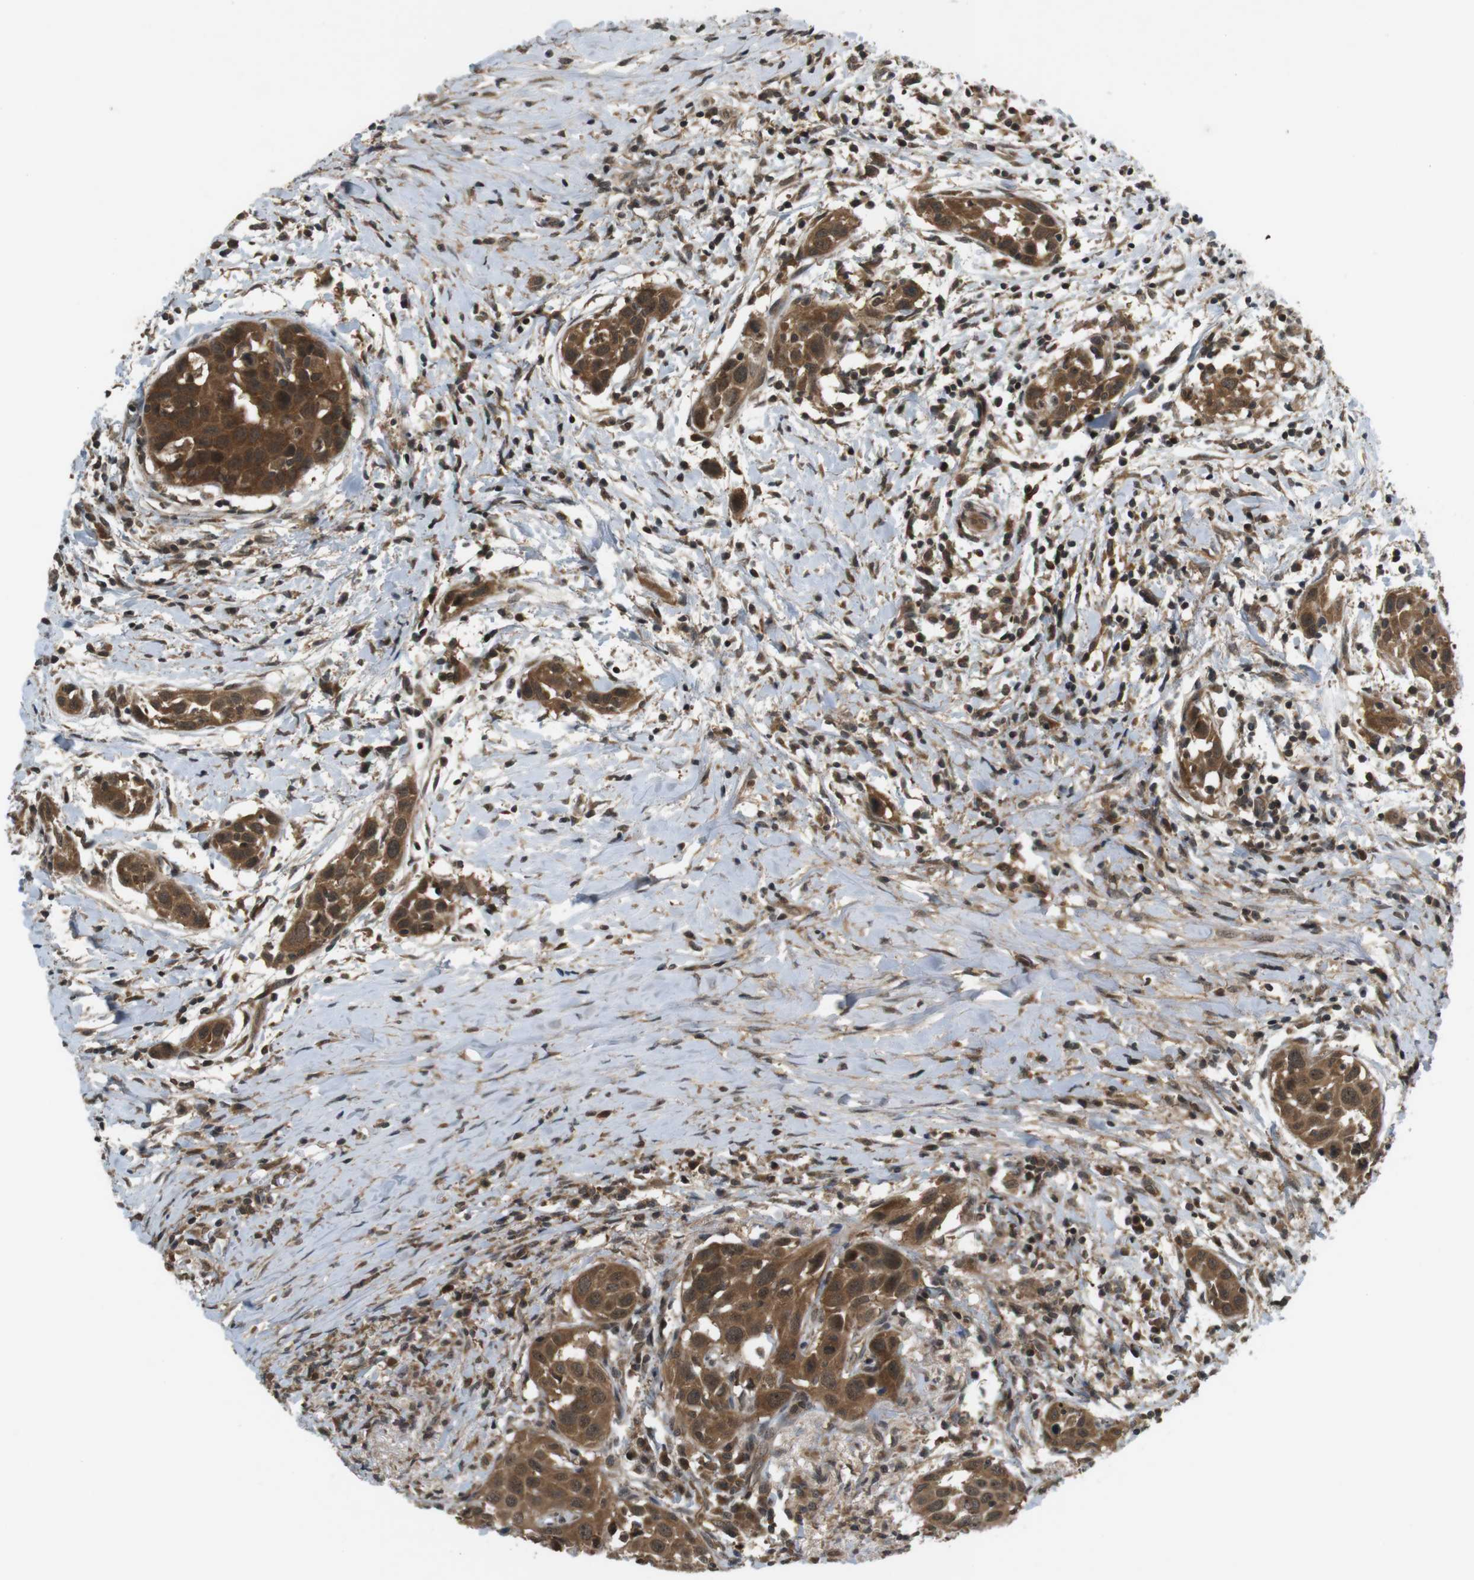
{"staining": {"intensity": "strong", "quantity": ">75%", "location": "cytoplasmic/membranous"}, "tissue": "head and neck cancer", "cell_type": "Tumor cells", "image_type": "cancer", "snomed": [{"axis": "morphology", "description": "Squamous cell carcinoma, NOS"}, {"axis": "topography", "description": "Oral tissue"}, {"axis": "topography", "description": "Head-Neck"}], "caption": "Human head and neck cancer (squamous cell carcinoma) stained with a brown dye displays strong cytoplasmic/membranous positive expression in about >75% of tumor cells.", "gene": "NFKBIE", "patient": {"sex": "female", "age": 50}}